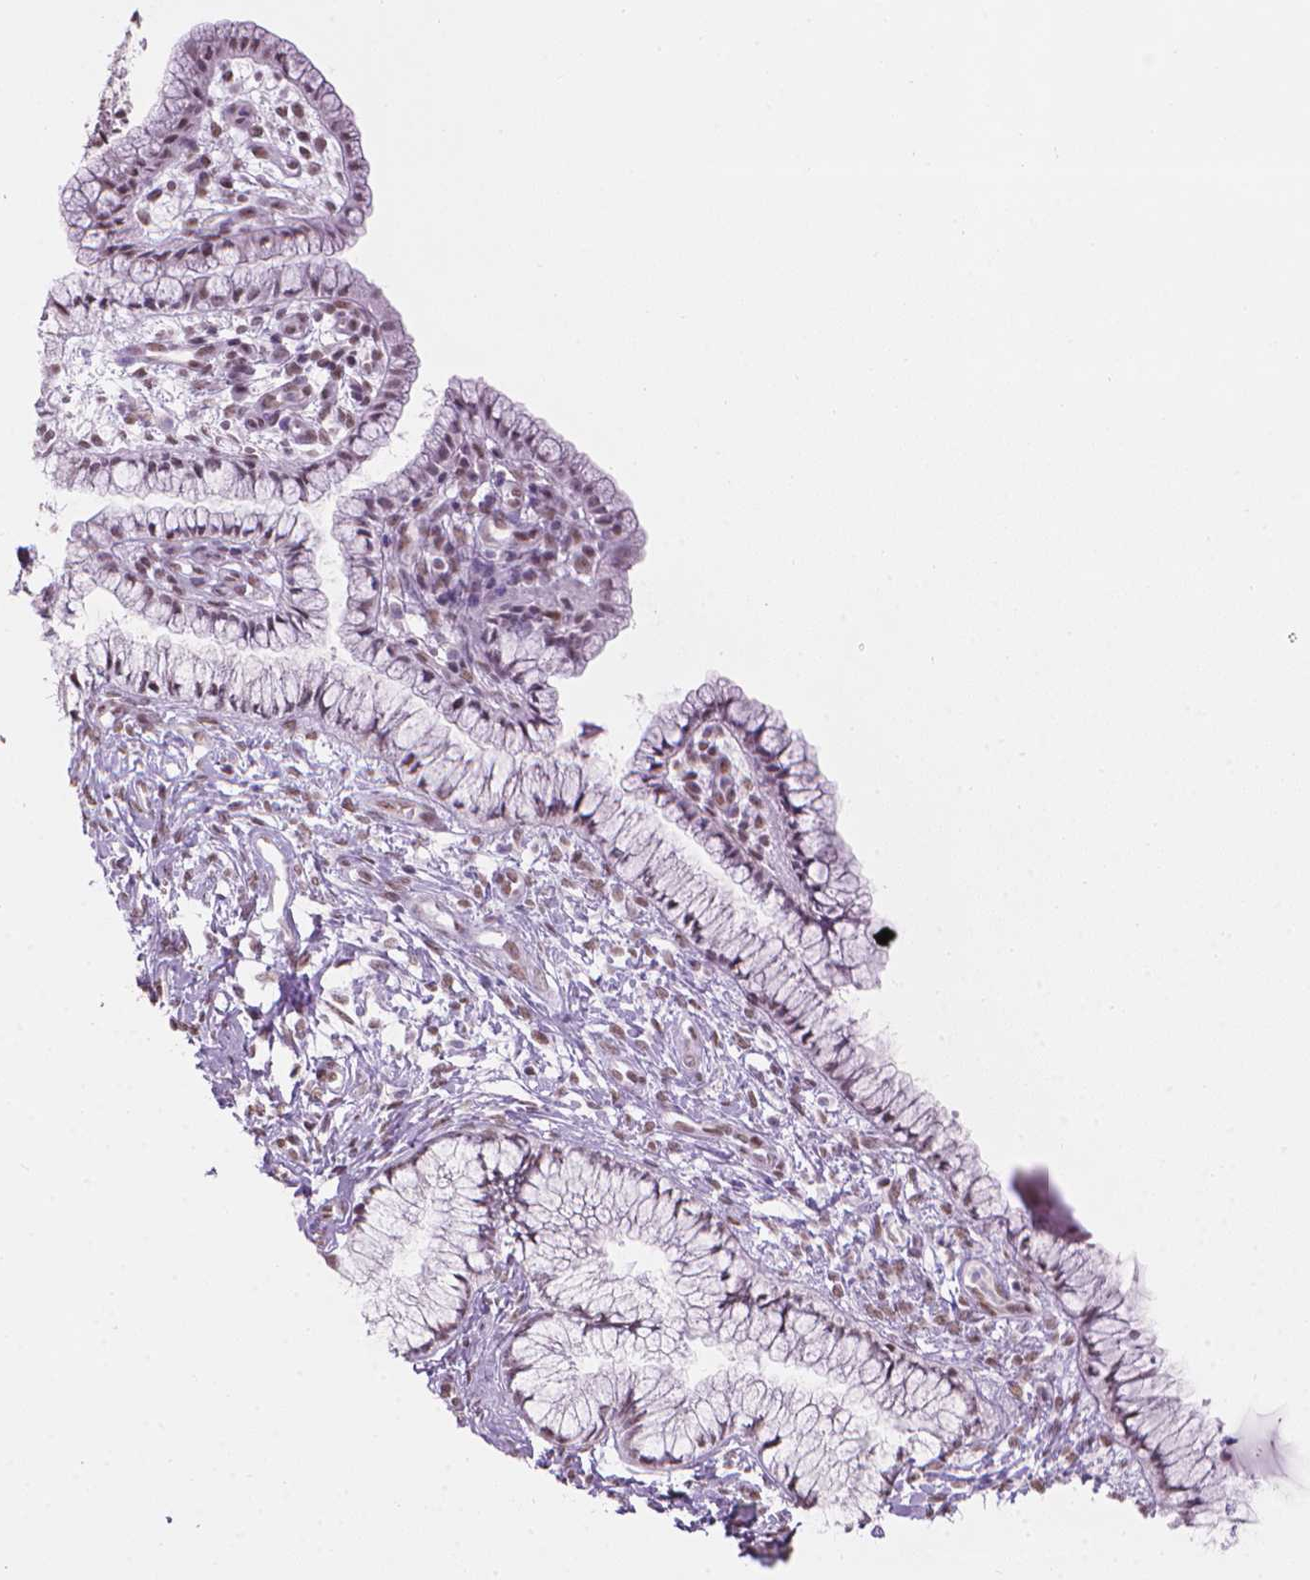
{"staining": {"intensity": "negative", "quantity": "none", "location": "none"}, "tissue": "cervix", "cell_type": "Glandular cells", "image_type": "normal", "snomed": [{"axis": "morphology", "description": "Normal tissue, NOS"}, {"axis": "topography", "description": "Cervix"}], "caption": "Immunohistochemistry (IHC) micrograph of benign human cervix stained for a protein (brown), which demonstrates no staining in glandular cells.", "gene": "PIAS2", "patient": {"sex": "female", "age": 37}}